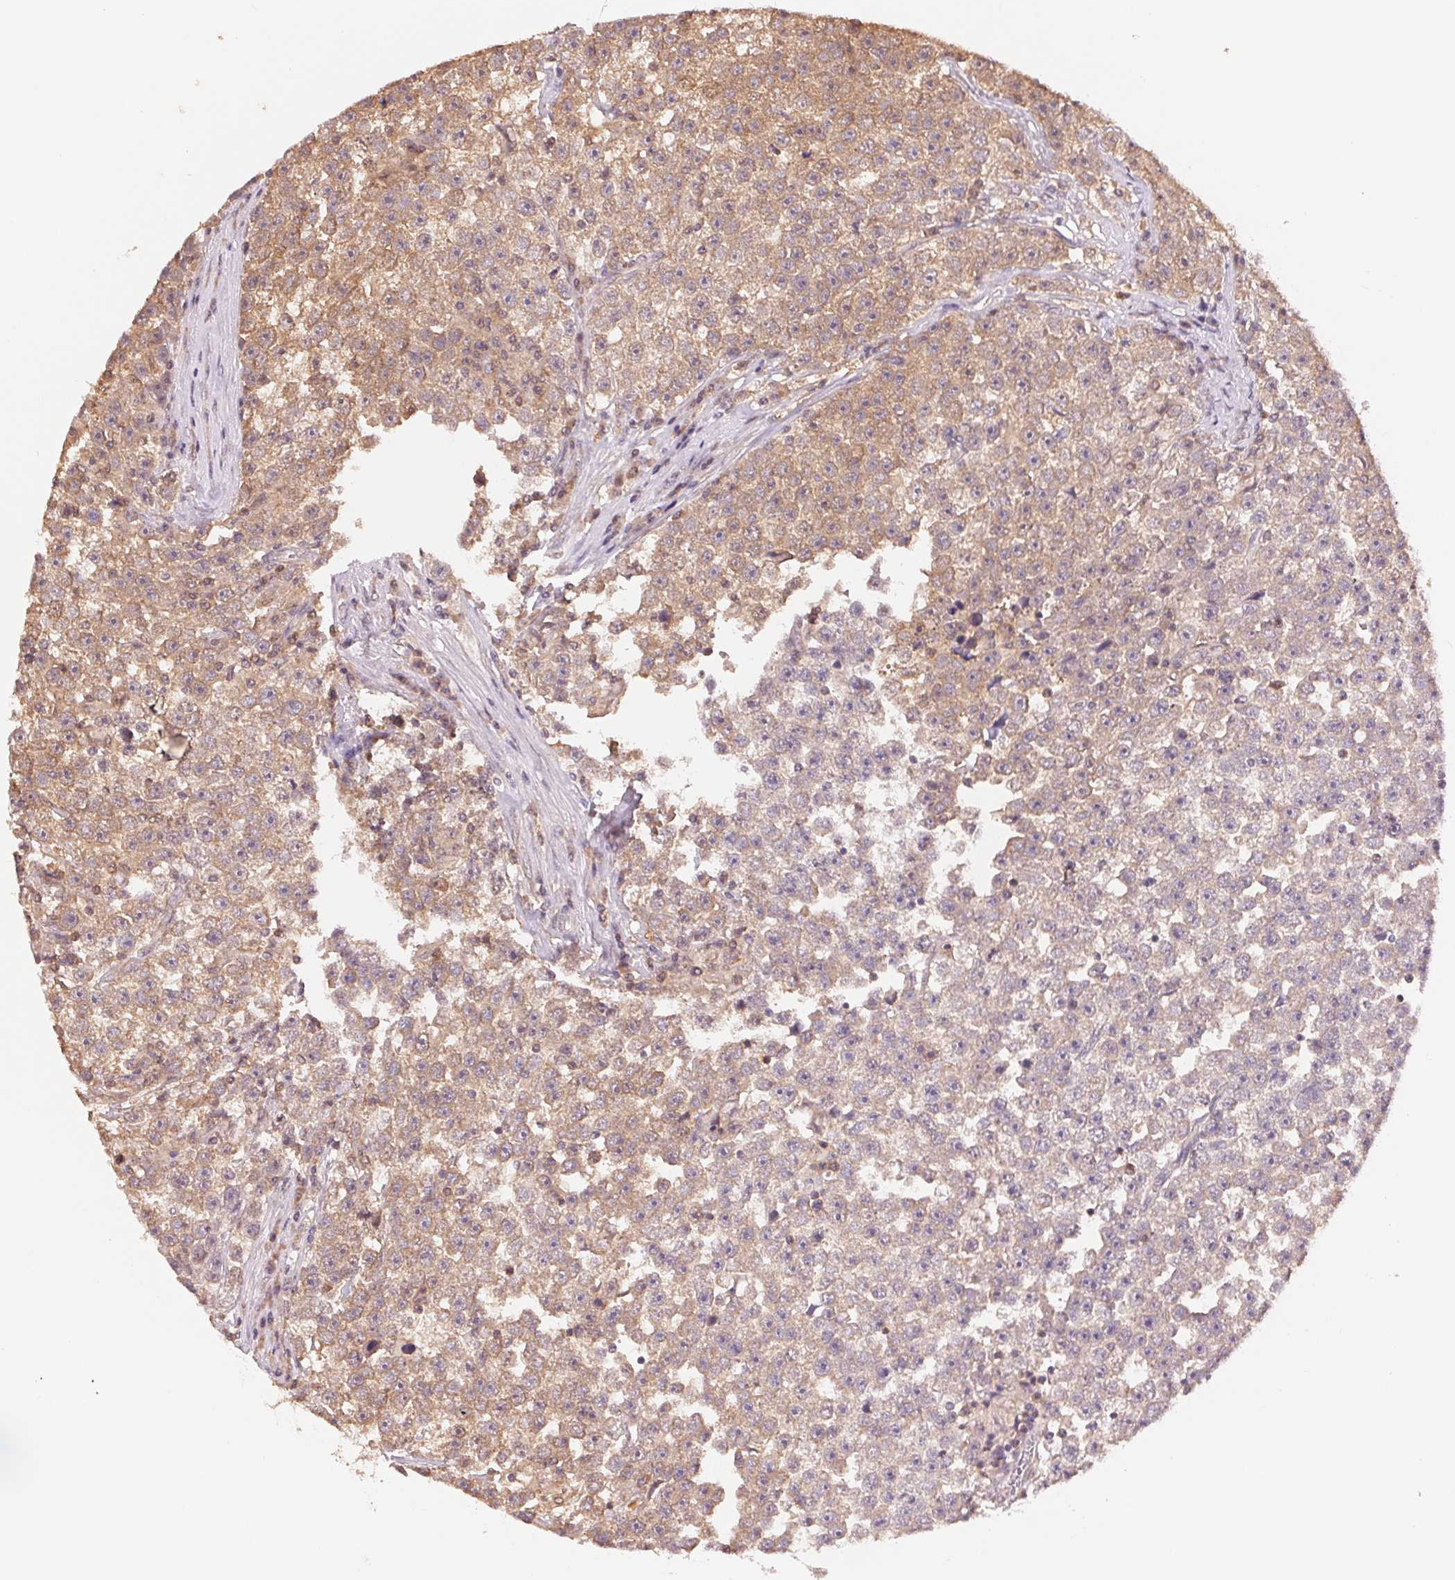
{"staining": {"intensity": "moderate", "quantity": ">75%", "location": "cytoplasmic/membranous"}, "tissue": "testis cancer", "cell_type": "Tumor cells", "image_type": "cancer", "snomed": [{"axis": "morphology", "description": "Seminoma, NOS"}, {"axis": "topography", "description": "Testis"}], "caption": "Brown immunohistochemical staining in human testis cancer demonstrates moderate cytoplasmic/membranous positivity in about >75% of tumor cells.", "gene": "CDC123", "patient": {"sex": "male", "age": 31}}